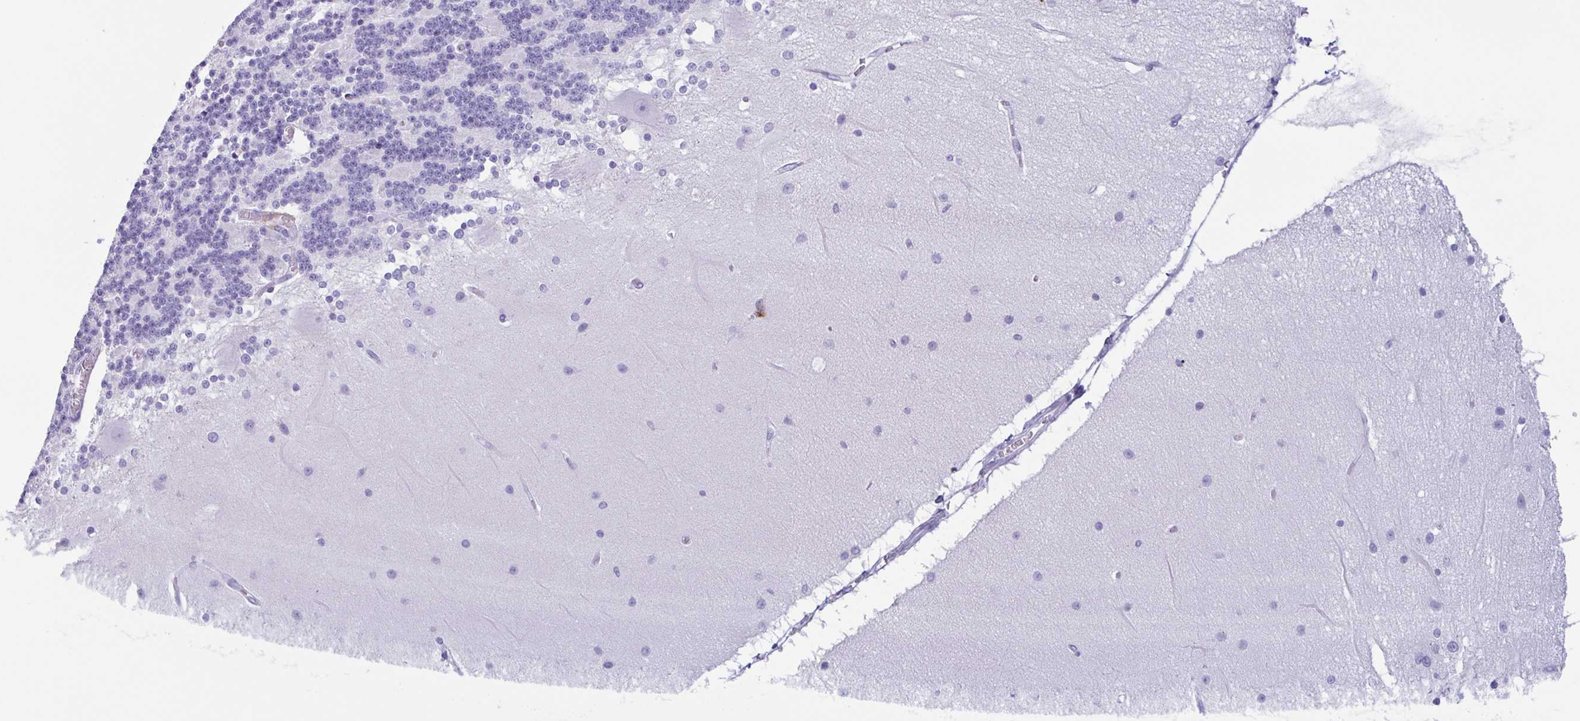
{"staining": {"intensity": "negative", "quantity": "none", "location": "none"}, "tissue": "cerebellum", "cell_type": "Cells in granular layer", "image_type": "normal", "snomed": [{"axis": "morphology", "description": "Normal tissue, NOS"}, {"axis": "topography", "description": "Cerebellum"}], "caption": "DAB (3,3'-diaminobenzidine) immunohistochemical staining of unremarkable cerebellum demonstrates no significant expression in cells in granular layer.", "gene": "DTWD2", "patient": {"sex": "female", "age": 54}}